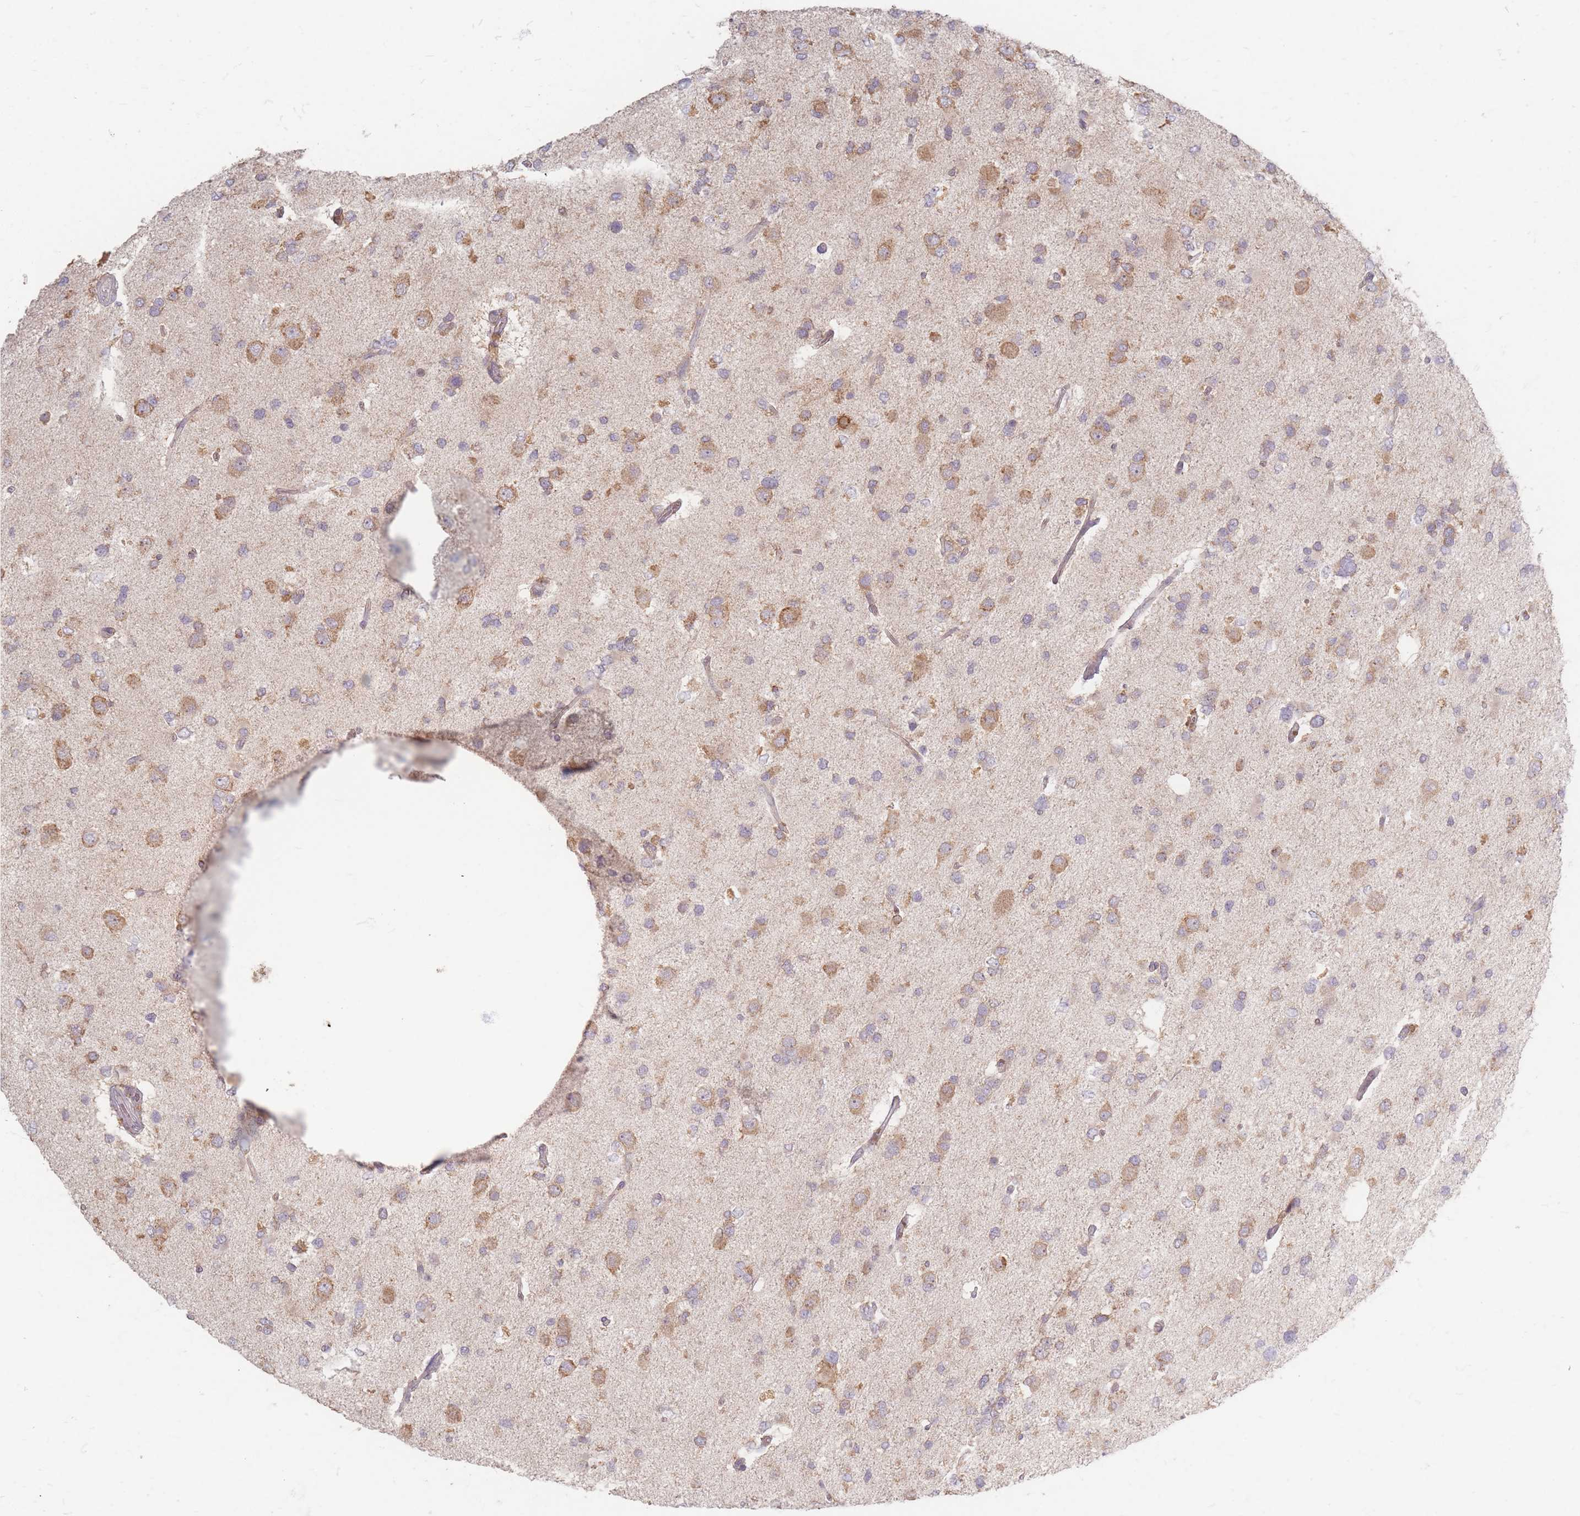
{"staining": {"intensity": "moderate", "quantity": "<25%", "location": "cytoplasmic/membranous"}, "tissue": "glioma", "cell_type": "Tumor cells", "image_type": "cancer", "snomed": [{"axis": "morphology", "description": "Glioma, malignant, High grade"}, {"axis": "topography", "description": "Brain"}], "caption": "Moderate cytoplasmic/membranous staining for a protein is identified in approximately <25% of tumor cells of glioma using immunohistochemistry (IHC).", "gene": "SMIM14", "patient": {"sex": "male", "age": 53}}